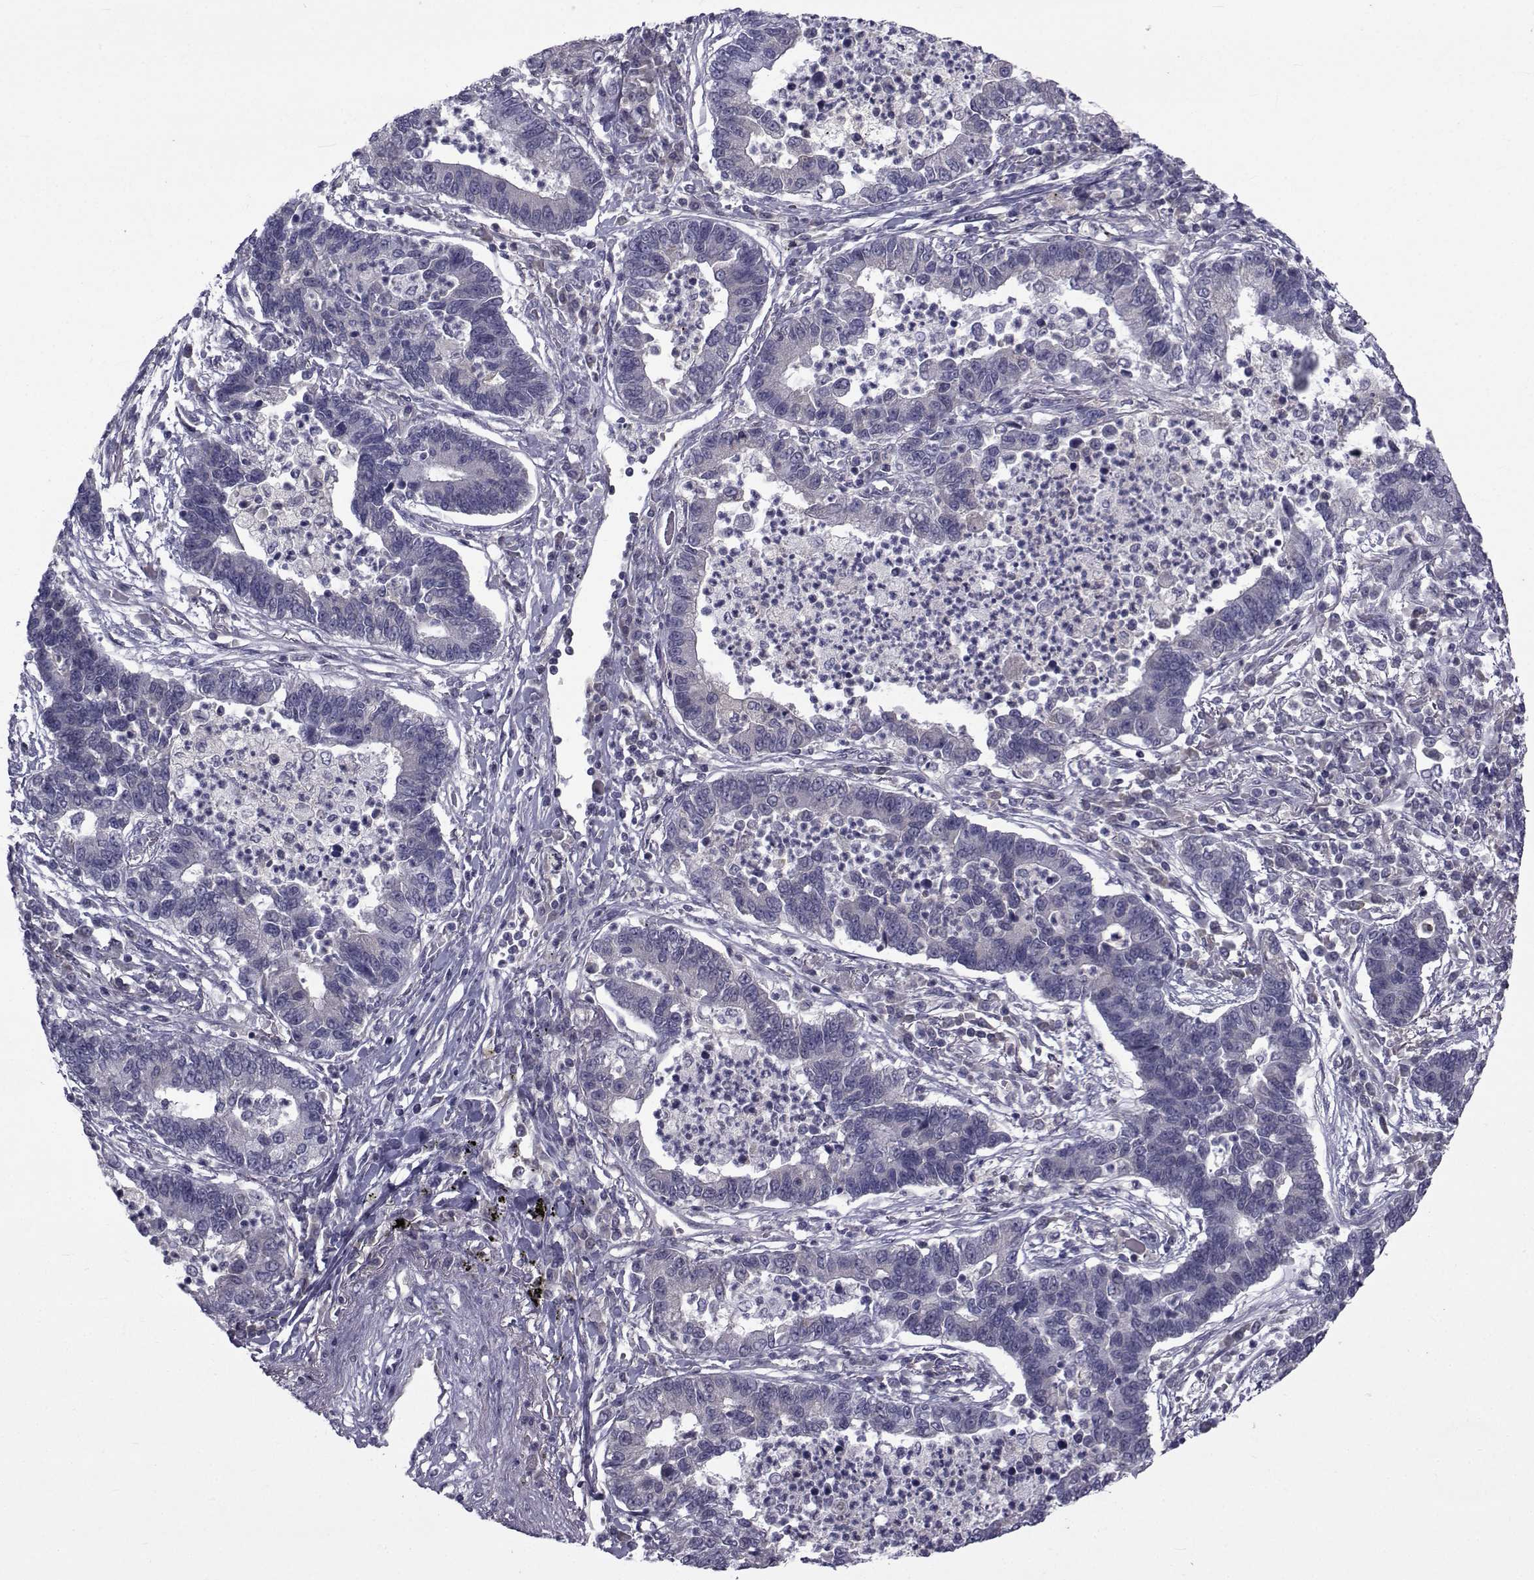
{"staining": {"intensity": "negative", "quantity": "none", "location": "none"}, "tissue": "lung cancer", "cell_type": "Tumor cells", "image_type": "cancer", "snomed": [{"axis": "morphology", "description": "Adenocarcinoma, NOS"}, {"axis": "topography", "description": "Lung"}], "caption": "A histopathology image of human lung cancer is negative for staining in tumor cells. (Brightfield microscopy of DAB (3,3'-diaminobenzidine) immunohistochemistry at high magnification).", "gene": "PAX2", "patient": {"sex": "female", "age": 57}}